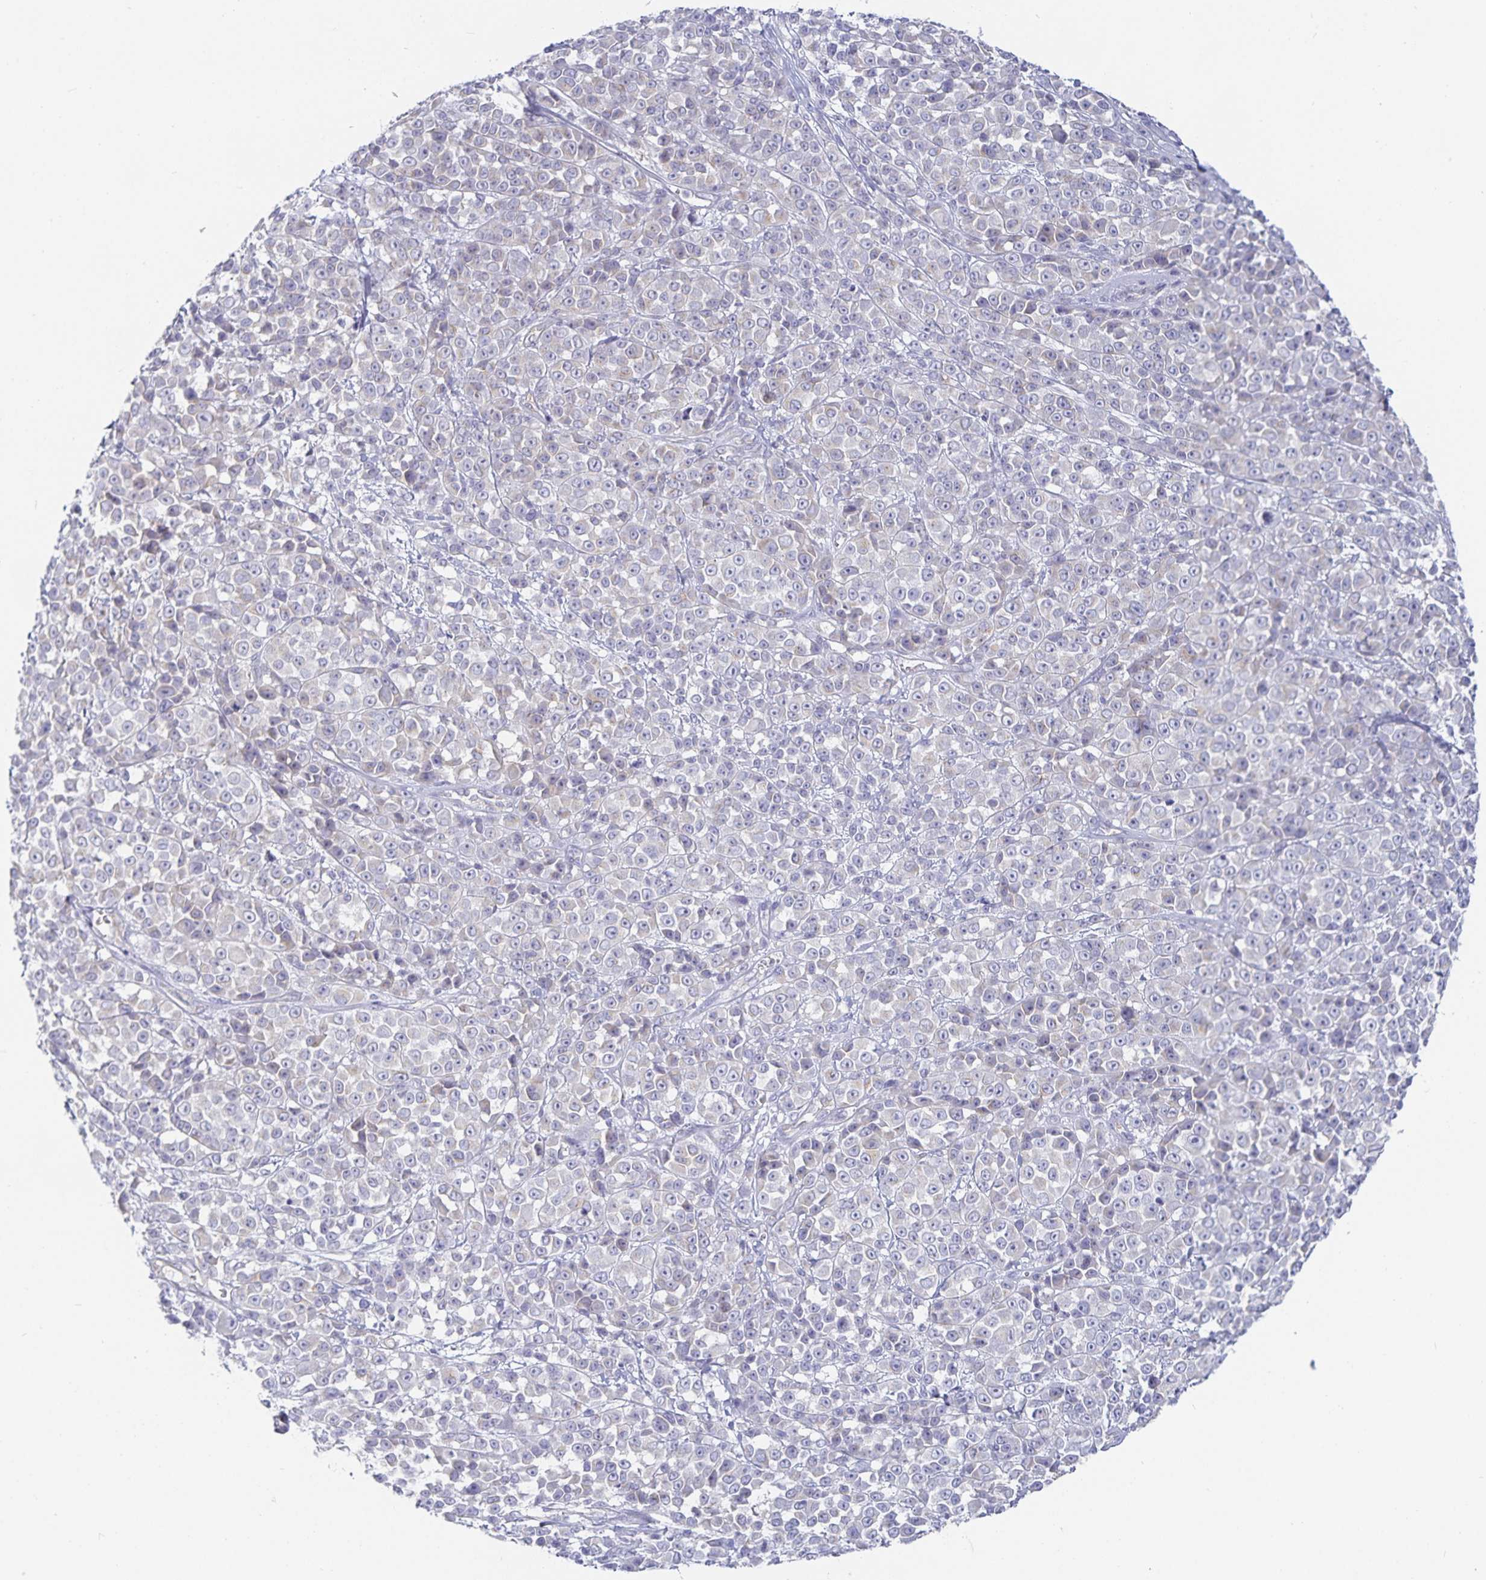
{"staining": {"intensity": "negative", "quantity": "none", "location": "none"}, "tissue": "melanoma", "cell_type": "Tumor cells", "image_type": "cancer", "snomed": [{"axis": "morphology", "description": "Malignant melanoma, NOS"}, {"axis": "topography", "description": "Skin"}, {"axis": "topography", "description": "Skin of back"}], "caption": "A histopathology image of human malignant melanoma is negative for staining in tumor cells.", "gene": "SFTPA1", "patient": {"sex": "male", "age": 91}}